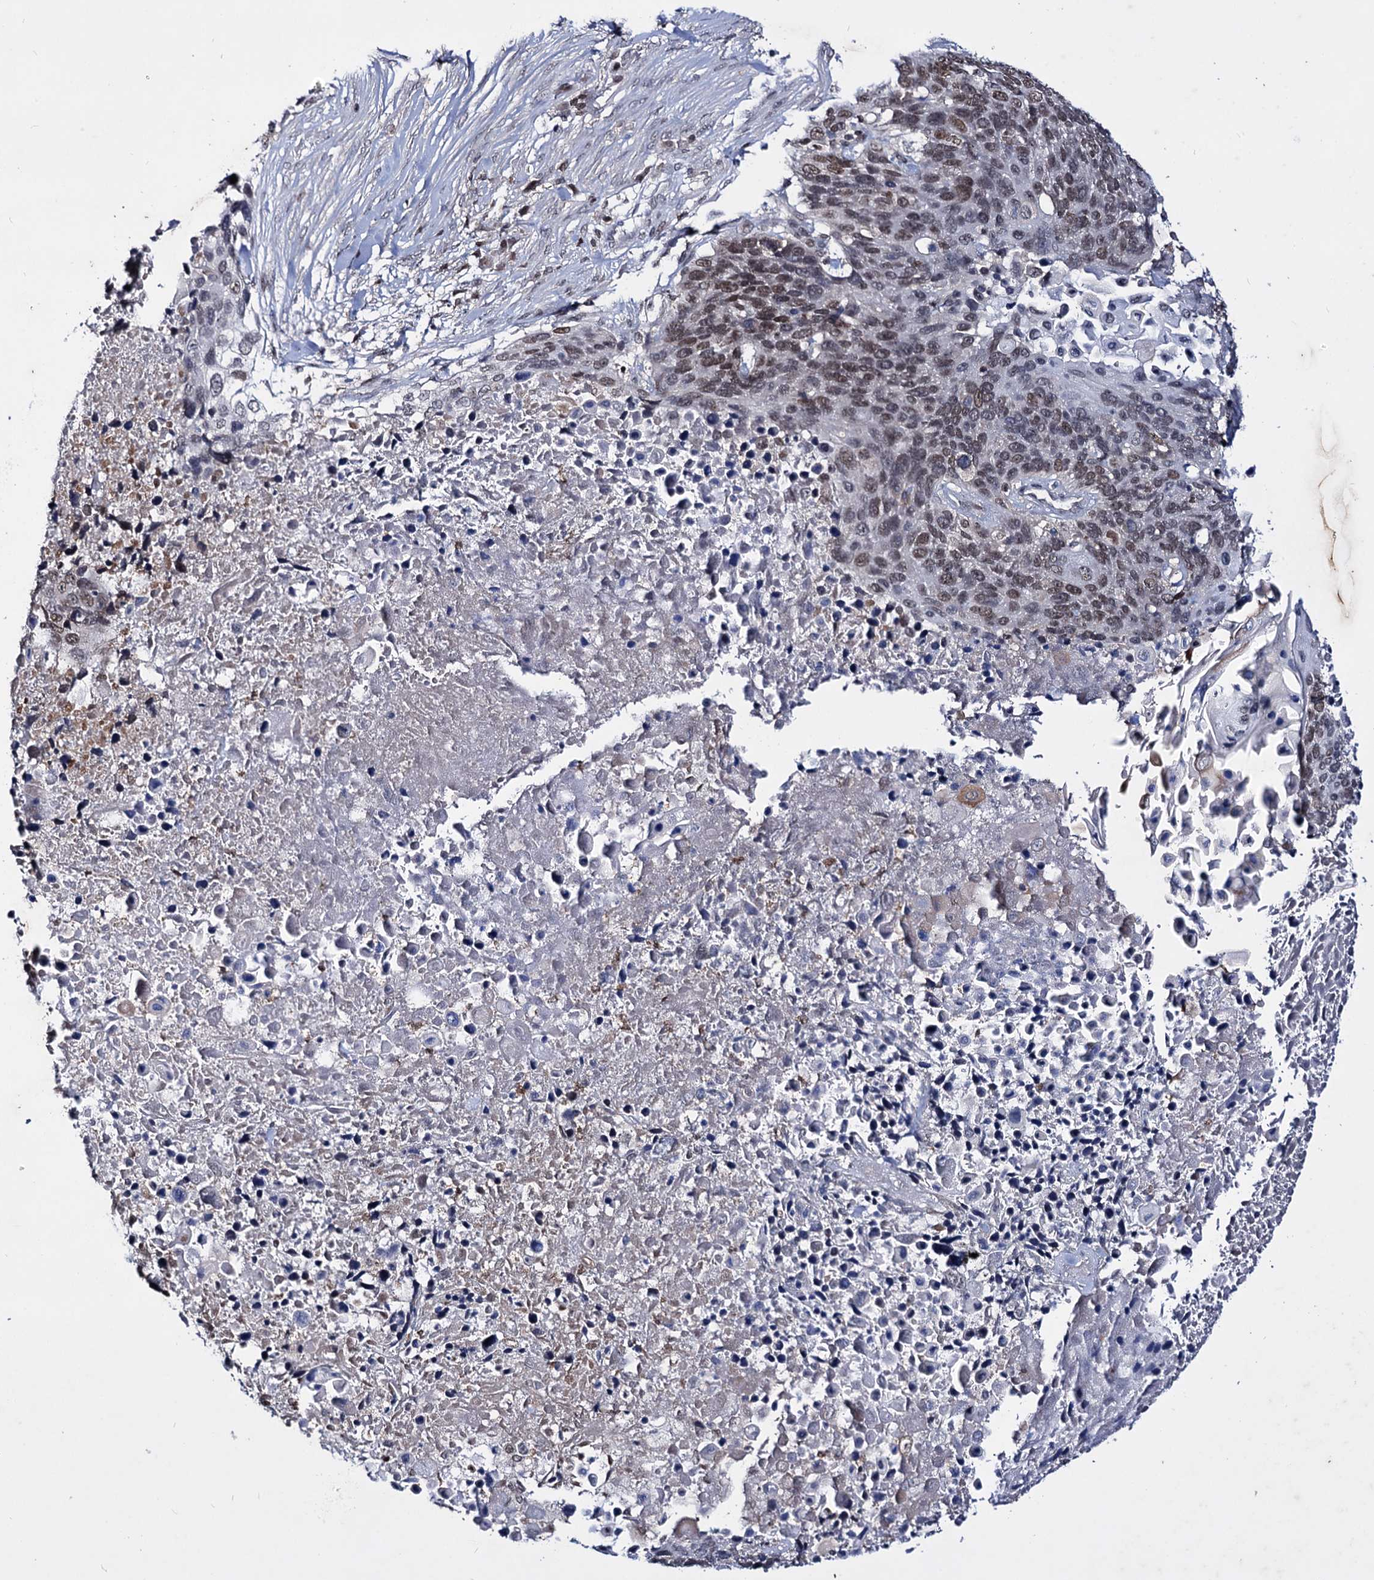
{"staining": {"intensity": "moderate", "quantity": ">75%", "location": "nuclear"}, "tissue": "lung cancer", "cell_type": "Tumor cells", "image_type": "cancer", "snomed": [{"axis": "morphology", "description": "Normal tissue, NOS"}, {"axis": "morphology", "description": "Squamous cell carcinoma, NOS"}, {"axis": "topography", "description": "Lymph node"}, {"axis": "topography", "description": "Lung"}], "caption": "Immunohistochemical staining of human lung cancer demonstrates medium levels of moderate nuclear protein expression in approximately >75% of tumor cells.", "gene": "SMCHD1", "patient": {"sex": "male", "age": 66}}